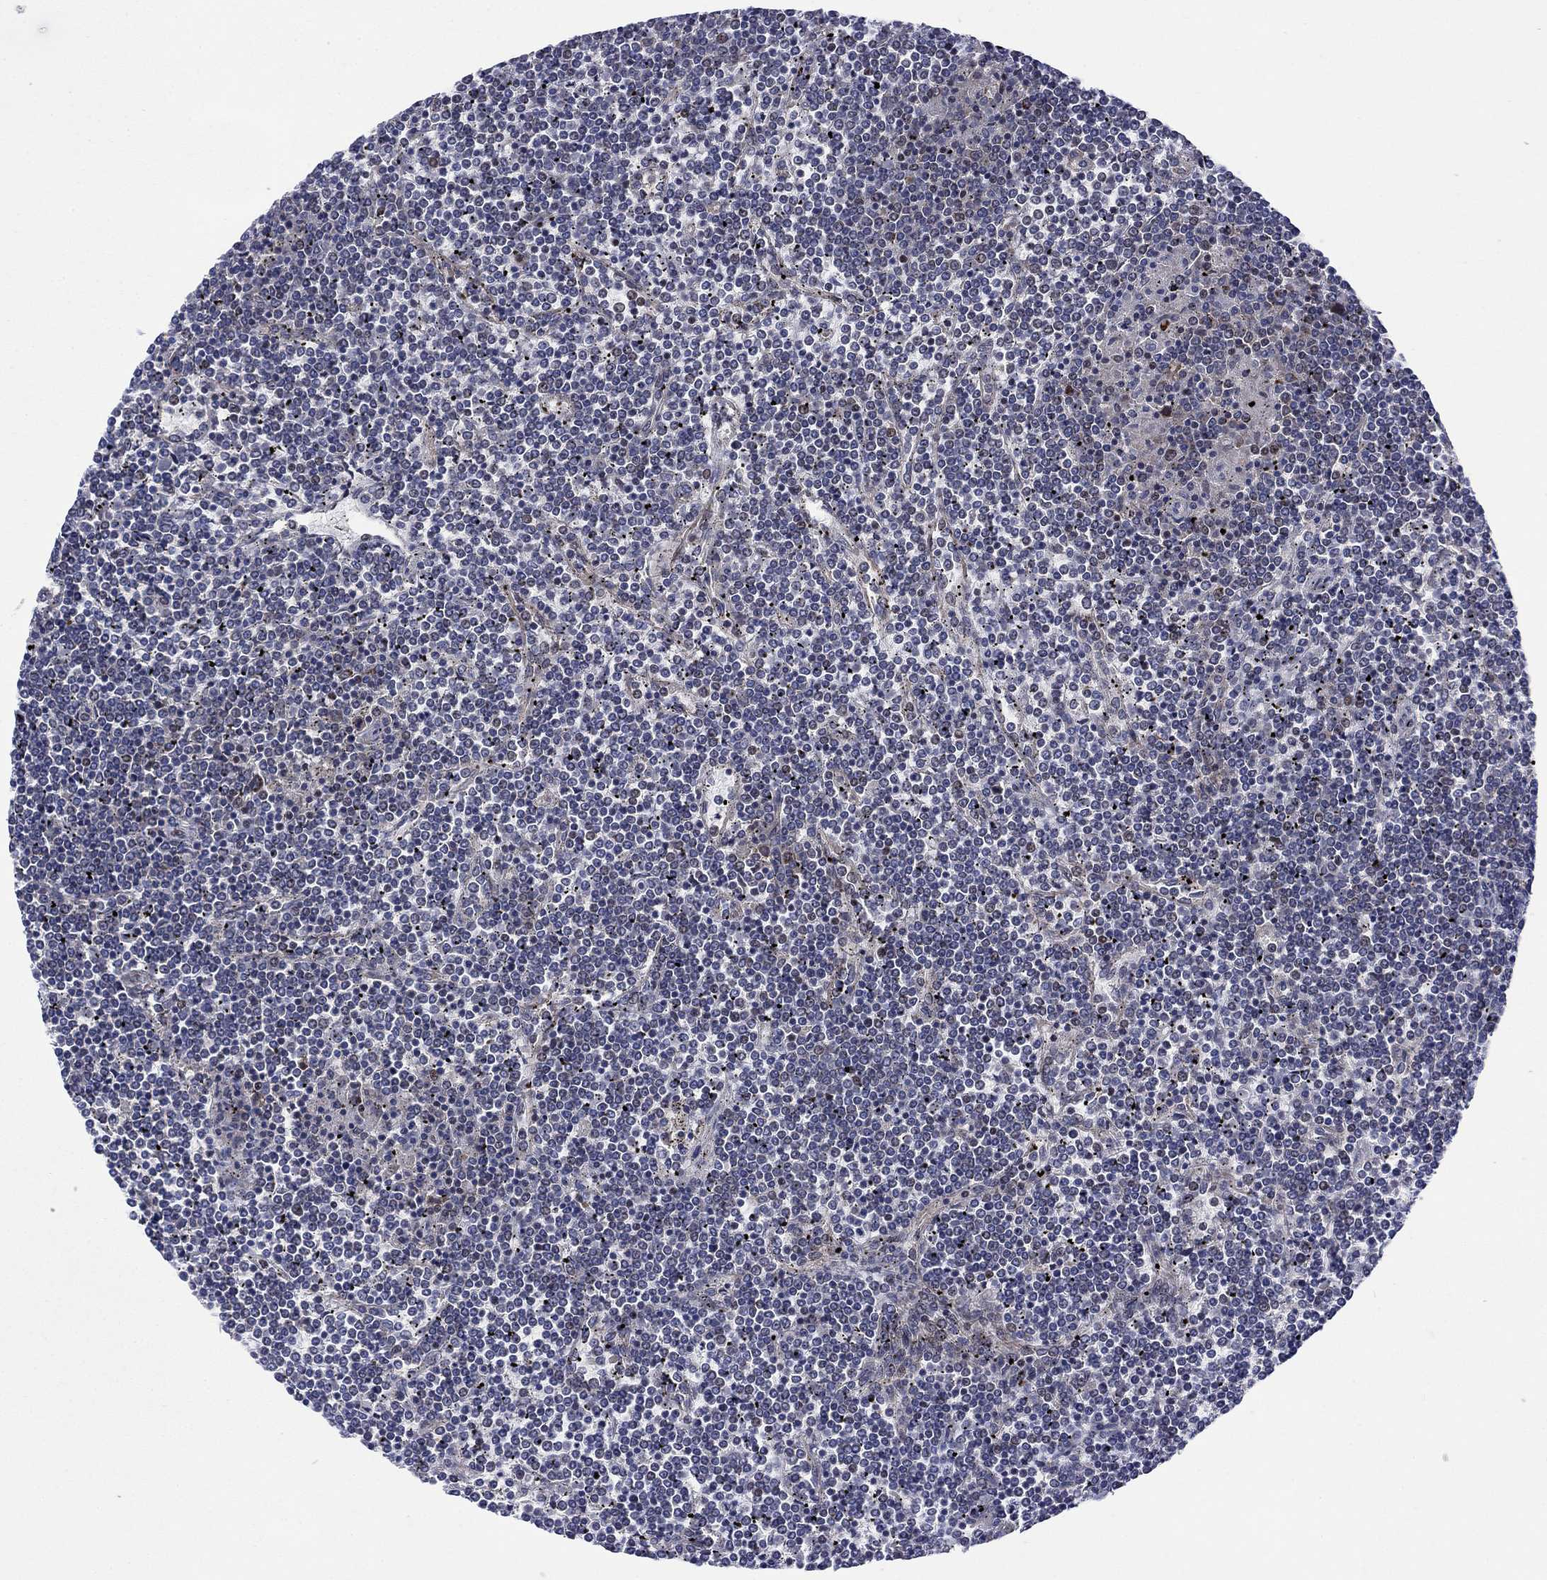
{"staining": {"intensity": "negative", "quantity": "none", "location": "none"}, "tissue": "lymphoma", "cell_type": "Tumor cells", "image_type": "cancer", "snomed": [{"axis": "morphology", "description": "Malignant lymphoma, non-Hodgkin's type, Low grade"}, {"axis": "topography", "description": "Spleen"}], "caption": "Human malignant lymphoma, non-Hodgkin's type (low-grade) stained for a protein using IHC demonstrates no expression in tumor cells.", "gene": "SLC35F2", "patient": {"sex": "female", "age": 19}}